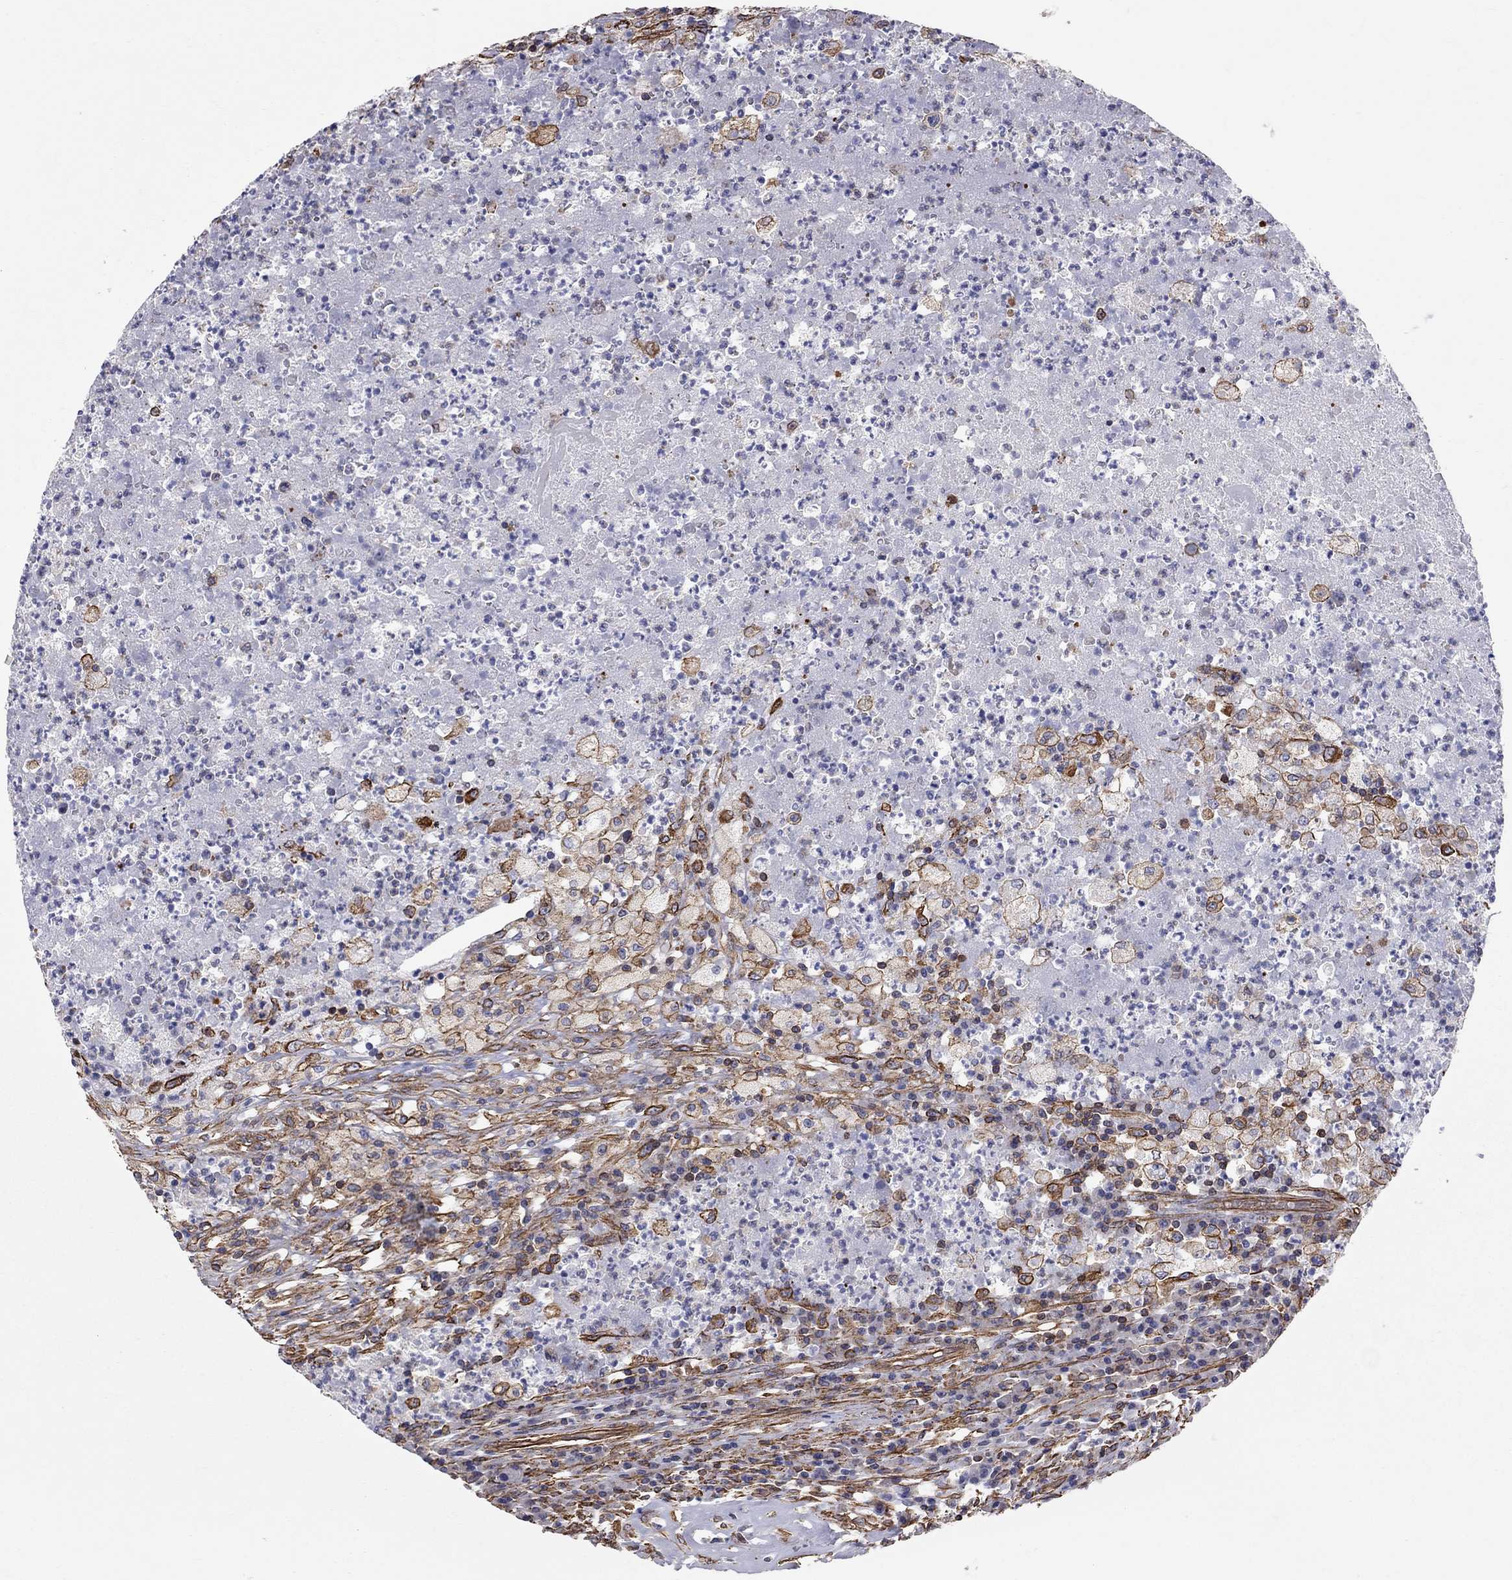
{"staining": {"intensity": "strong", "quantity": "25%-75%", "location": "cytoplasmic/membranous"}, "tissue": "testis cancer", "cell_type": "Tumor cells", "image_type": "cancer", "snomed": [{"axis": "morphology", "description": "Necrosis, NOS"}, {"axis": "morphology", "description": "Carcinoma, Embryonal, NOS"}, {"axis": "topography", "description": "Testis"}], "caption": "Immunohistochemistry (IHC) of human embryonal carcinoma (testis) demonstrates high levels of strong cytoplasmic/membranous staining in approximately 25%-75% of tumor cells. (Stains: DAB (3,3'-diaminobenzidine) in brown, nuclei in blue, Microscopy: brightfield microscopy at high magnification).", "gene": "BICDL2", "patient": {"sex": "male", "age": 19}}